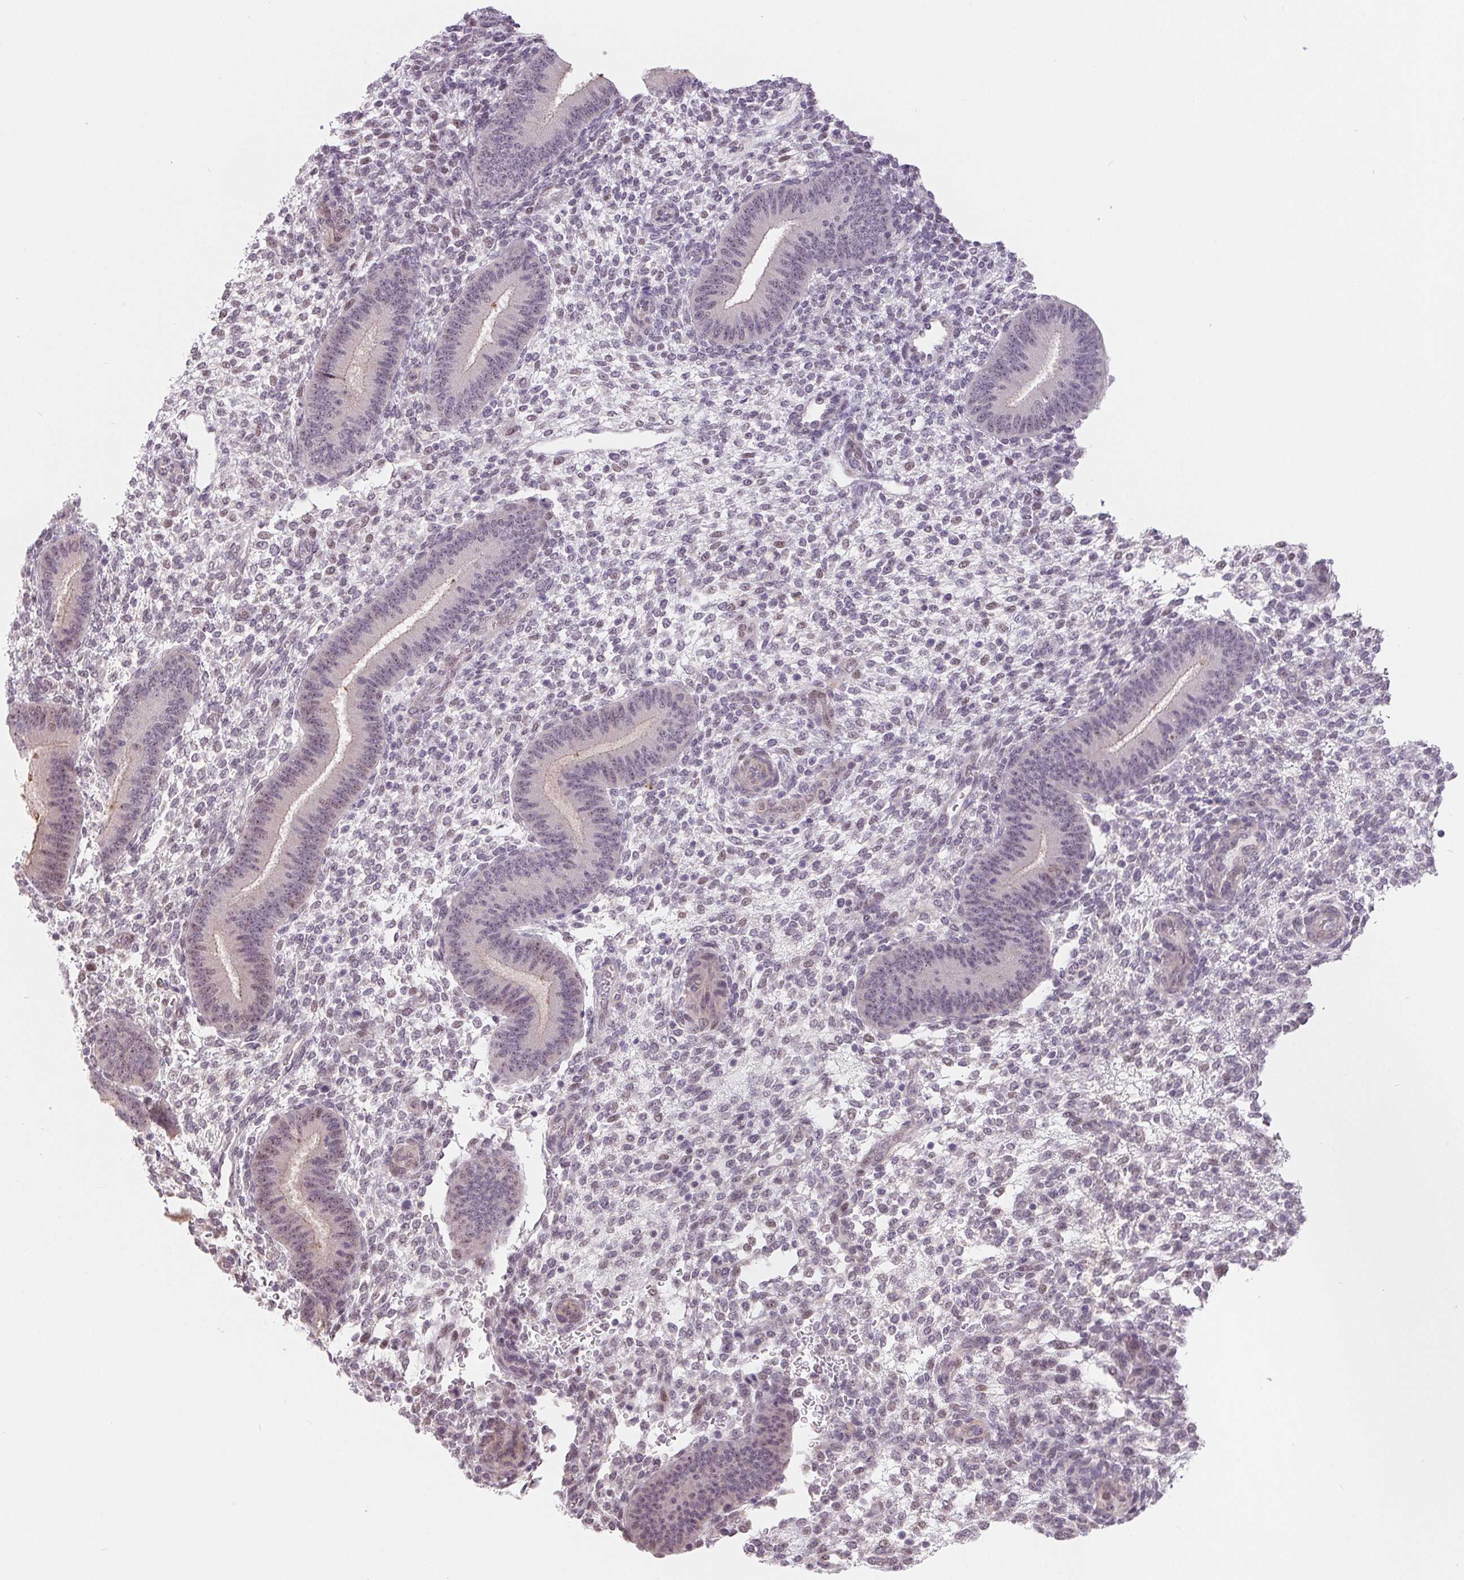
{"staining": {"intensity": "negative", "quantity": "none", "location": "none"}, "tissue": "endometrium", "cell_type": "Cells in endometrial stroma", "image_type": "normal", "snomed": [{"axis": "morphology", "description": "Normal tissue, NOS"}, {"axis": "topography", "description": "Endometrium"}], "caption": "Photomicrograph shows no significant protein positivity in cells in endometrial stroma of unremarkable endometrium.", "gene": "LCA5L", "patient": {"sex": "female", "age": 39}}